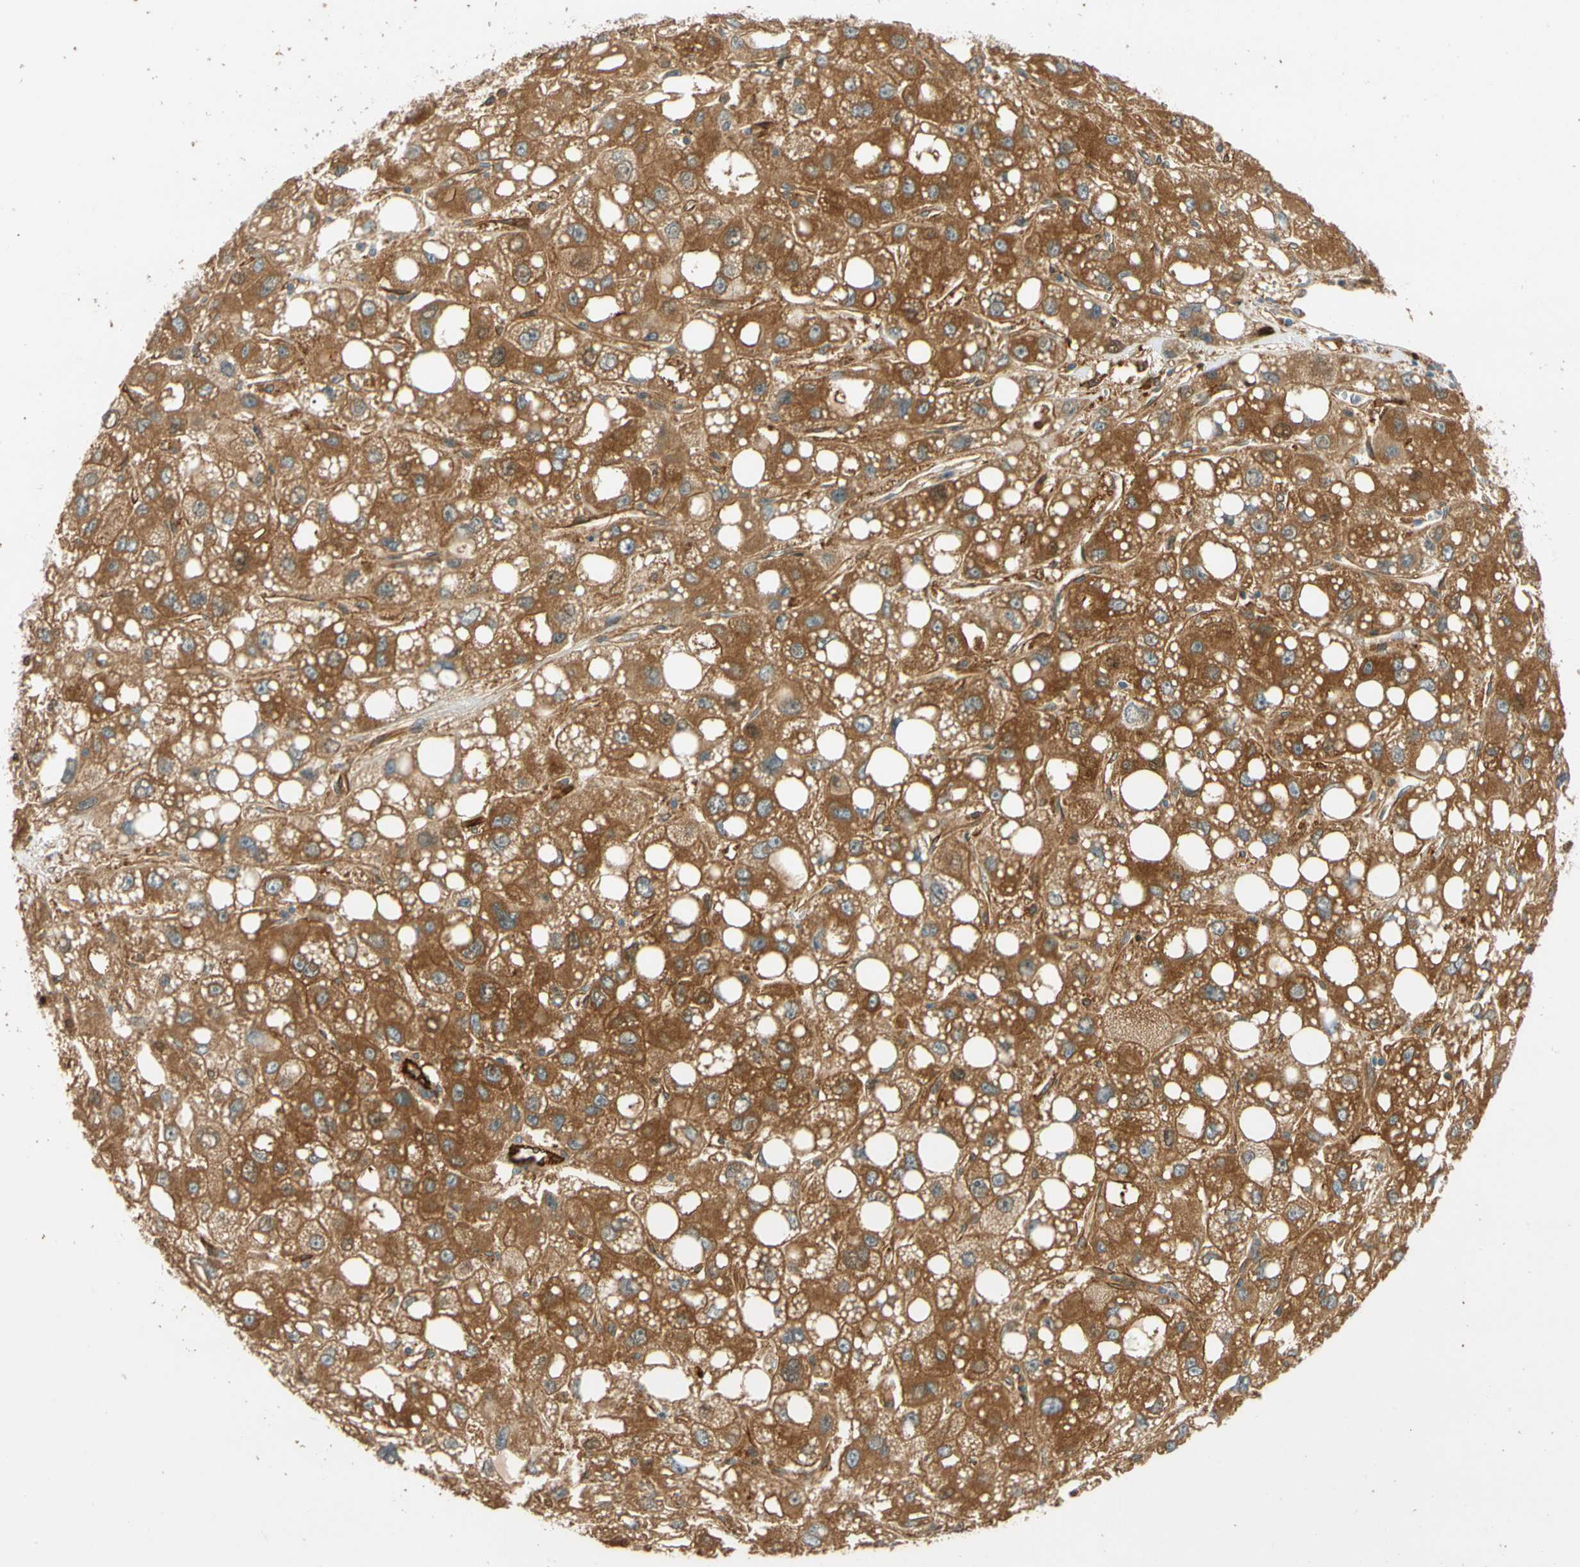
{"staining": {"intensity": "moderate", "quantity": ">75%", "location": "cytoplasmic/membranous"}, "tissue": "liver cancer", "cell_type": "Tumor cells", "image_type": "cancer", "snomed": [{"axis": "morphology", "description": "Carcinoma, Hepatocellular, NOS"}, {"axis": "topography", "description": "Liver"}], "caption": "The photomicrograph displays a brown stain indicating the presence of a protein in the cytoplasmic/membranous of tumor cells in liver cancer (hepatocellular carcinoma). (DAB (3,3'-diaminobenzidine) IHC with brightfield microscopy, high magnification).", "gene": "PARP14", "patient": {"sex": "male", "age": 55}}